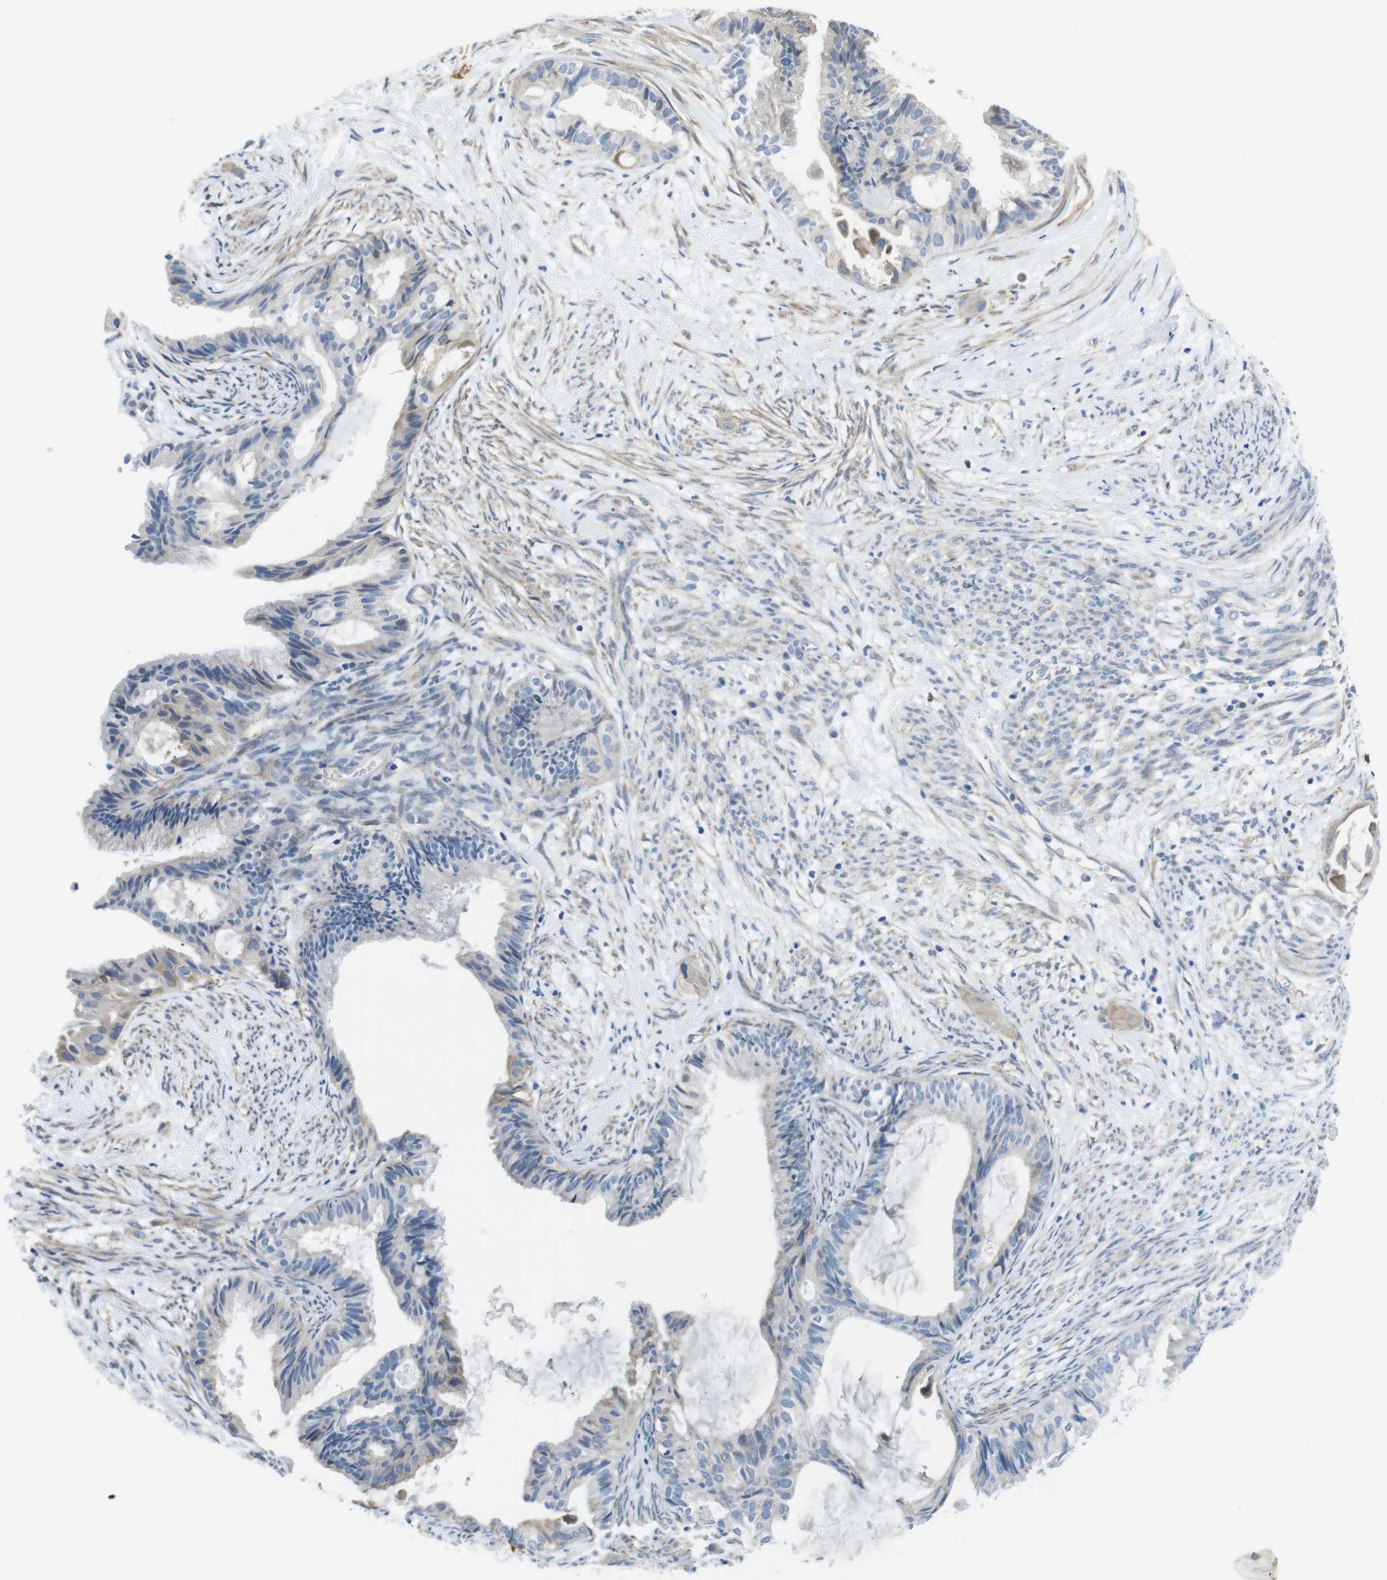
{"staining": {"intensity": "negative", "quantity": "none", "location": "none"}, "tissue": "cervical cancer", "cell_type": "Tumor cells", "image_type": "cancer", "snomed": [{"axis": "morphology", "description": "Normal tissue, NOS"}, {"axis": "morphology", "description": "Adenocarcinoma, NOS"}, {"axis": "topography", "description": "Cervix"}, {"axis": "topography", "description": "Endometrium"}], "caption": "A micrograph of human cervical cancer is negative for staining in tumor cells.", "gene": "CDH8", "patient": {"sex": "female", "age": 86}}